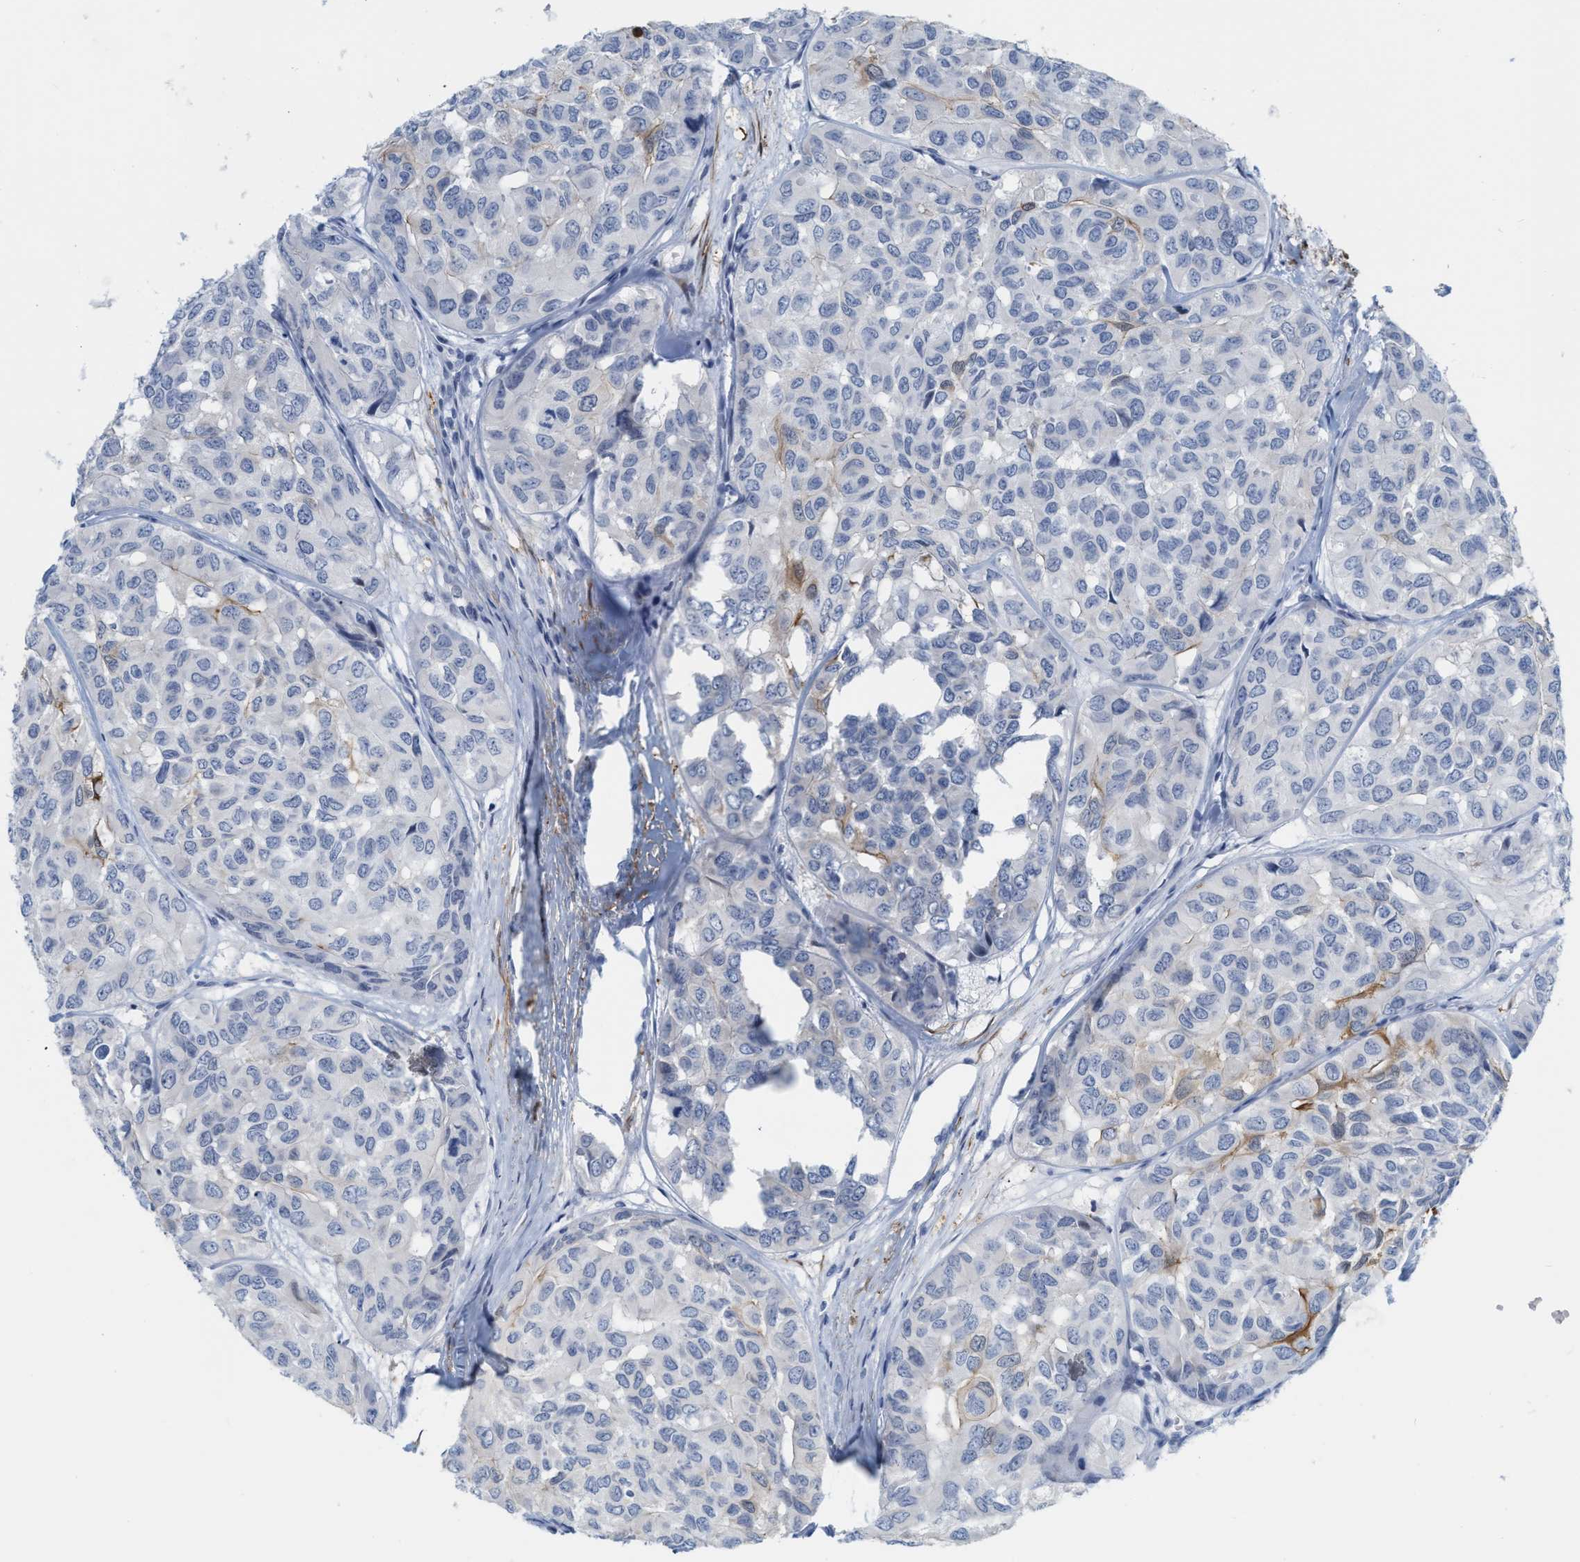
{"staining": {"intensity": "negative", "quantity": "none", "location": "none"}, "tissue": "head and neck cancer", "cell_type": "Tumor cells", "image_type": "cancer", "snomed": [{"axis": "morphology", "description": "Adenocarcinoma, NOS"}, {"axis": "topography", "description": "Salivary gland, NOS"}, {"axis": "topography", "description": "Head-Neck"}], "caption": "A high-resolution photomicrograph shows immunohistochemistry (IHC) staining of adenocarcinoma (head and neck), which reveals no significant expression in tumor cells.", "gene": "TAGLN", "patient": {"sex": "female", "age": 76}}